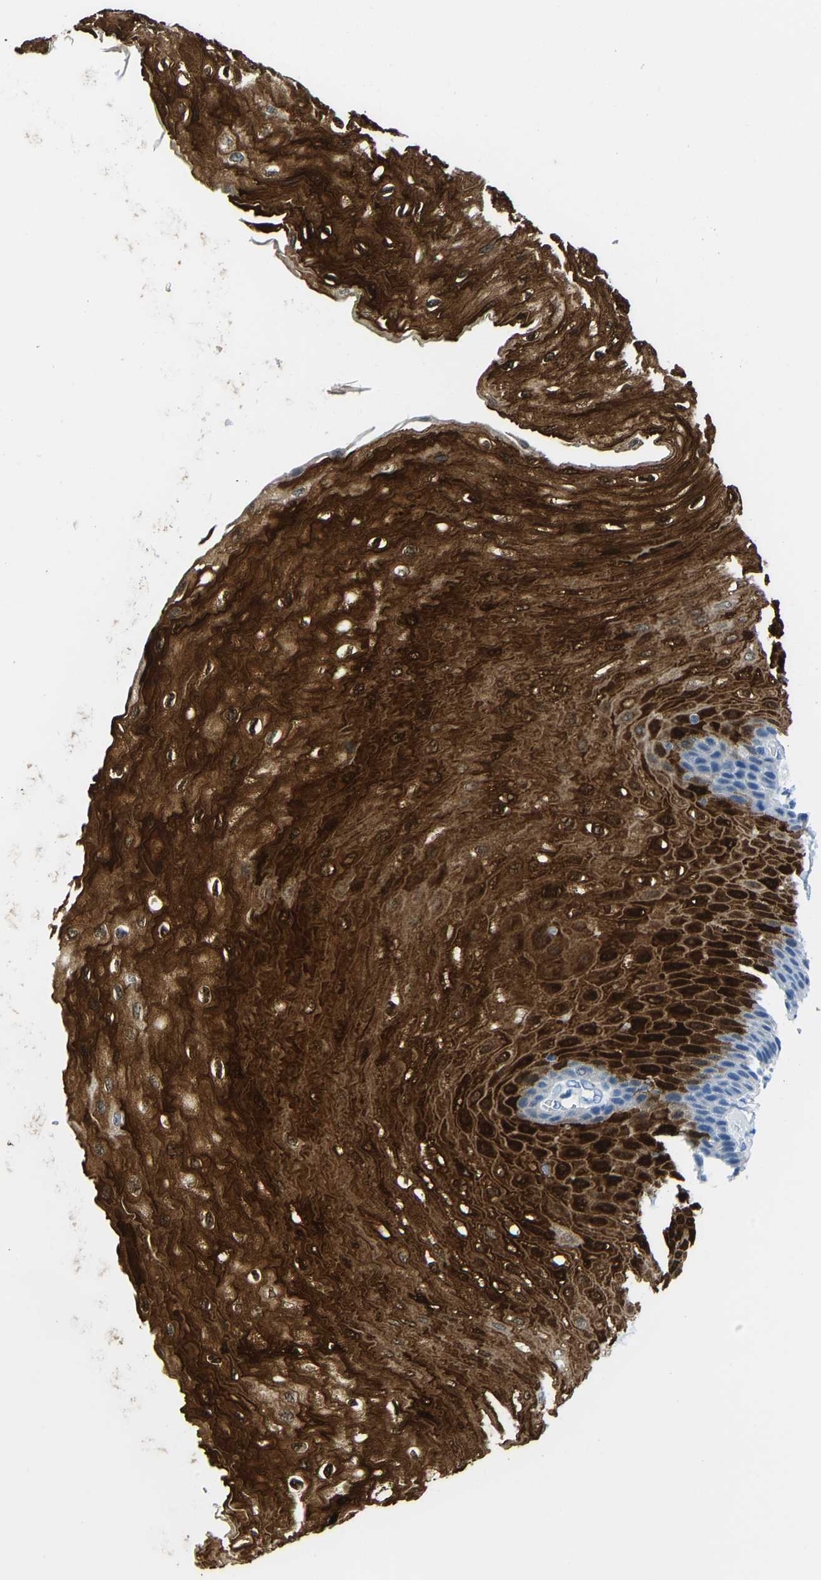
{"staining": {"intensity": "strong", "quantity": "25%-75%", "location": "cytoplasmic/membranous,nuclear"}, "tissue": "esophagus", "cell_type": "Squamous epithelial cells", "image_type": "normal", "snomed": [{"axis": "morphology", "description": "Normal tissue, NOS"}, {"axis": "topography", "description": "Esophagus"}], "caption": "This micrograph demonstrates IHC staining of normal esophagus, with high strong cytoplasmic/membranous,nuclear positivity in approximately 25%-75% of squamous epithelial cells.", "gene": "SERPINB3", "patient": {"sex": "female", "age": 72}}